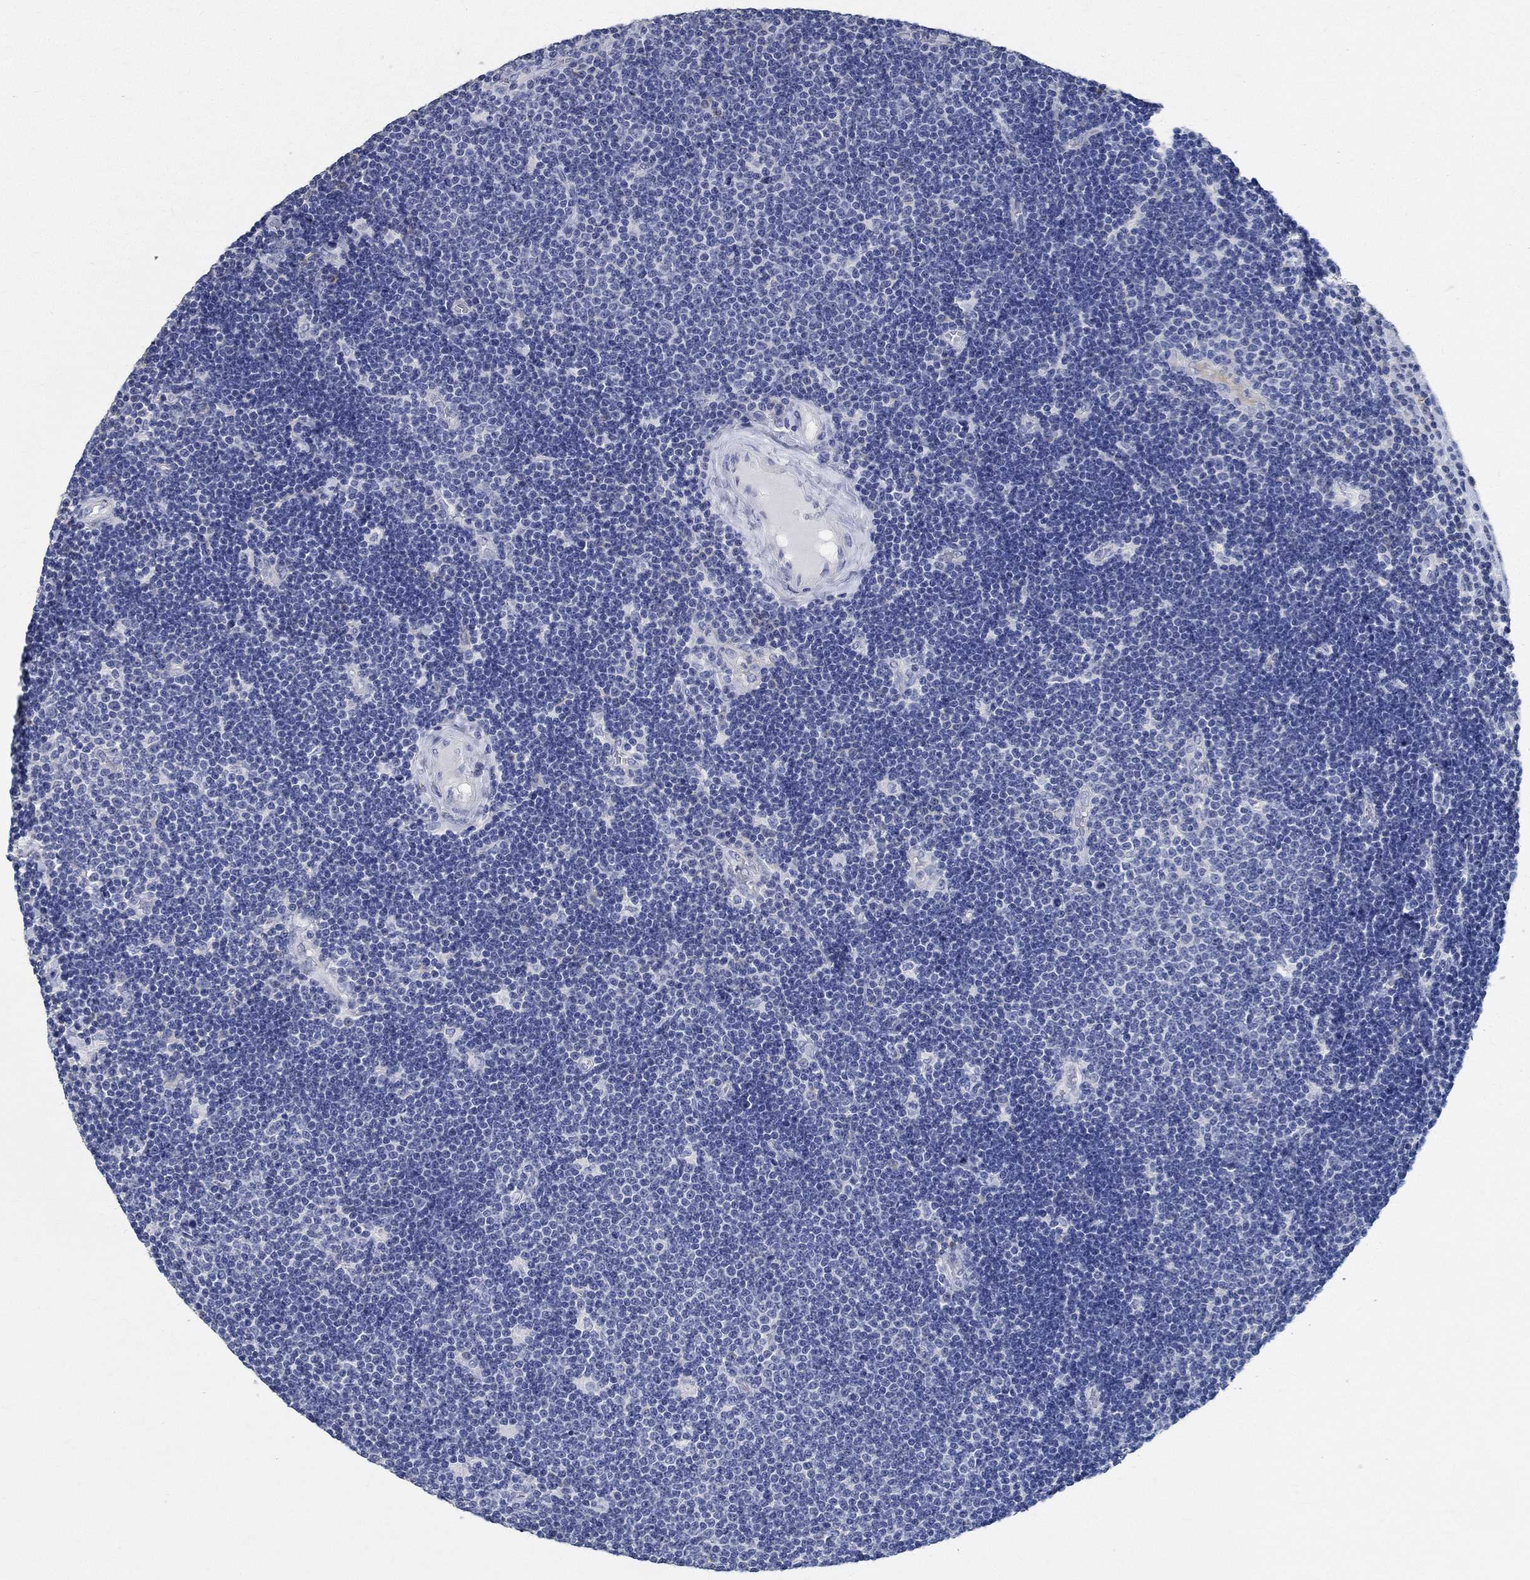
{"staining": {"intensity": "negative", "quantity": "none", "location": "none"}, "tissue": "lymphoma", "cell_type": "Tumor cells", "image_type": "cancer", "snomed": [{"axis": "morphology", "description": "Malignant lymphoma, non-Hodgkin's type, Low grade"}, {"axis": "topography", "description": "Brain"}], "caption": "Tumor cells show no significant protein positivity in lymphoma.", "gene": "PRX", "patient": {"sex": "female", "age": 66}}